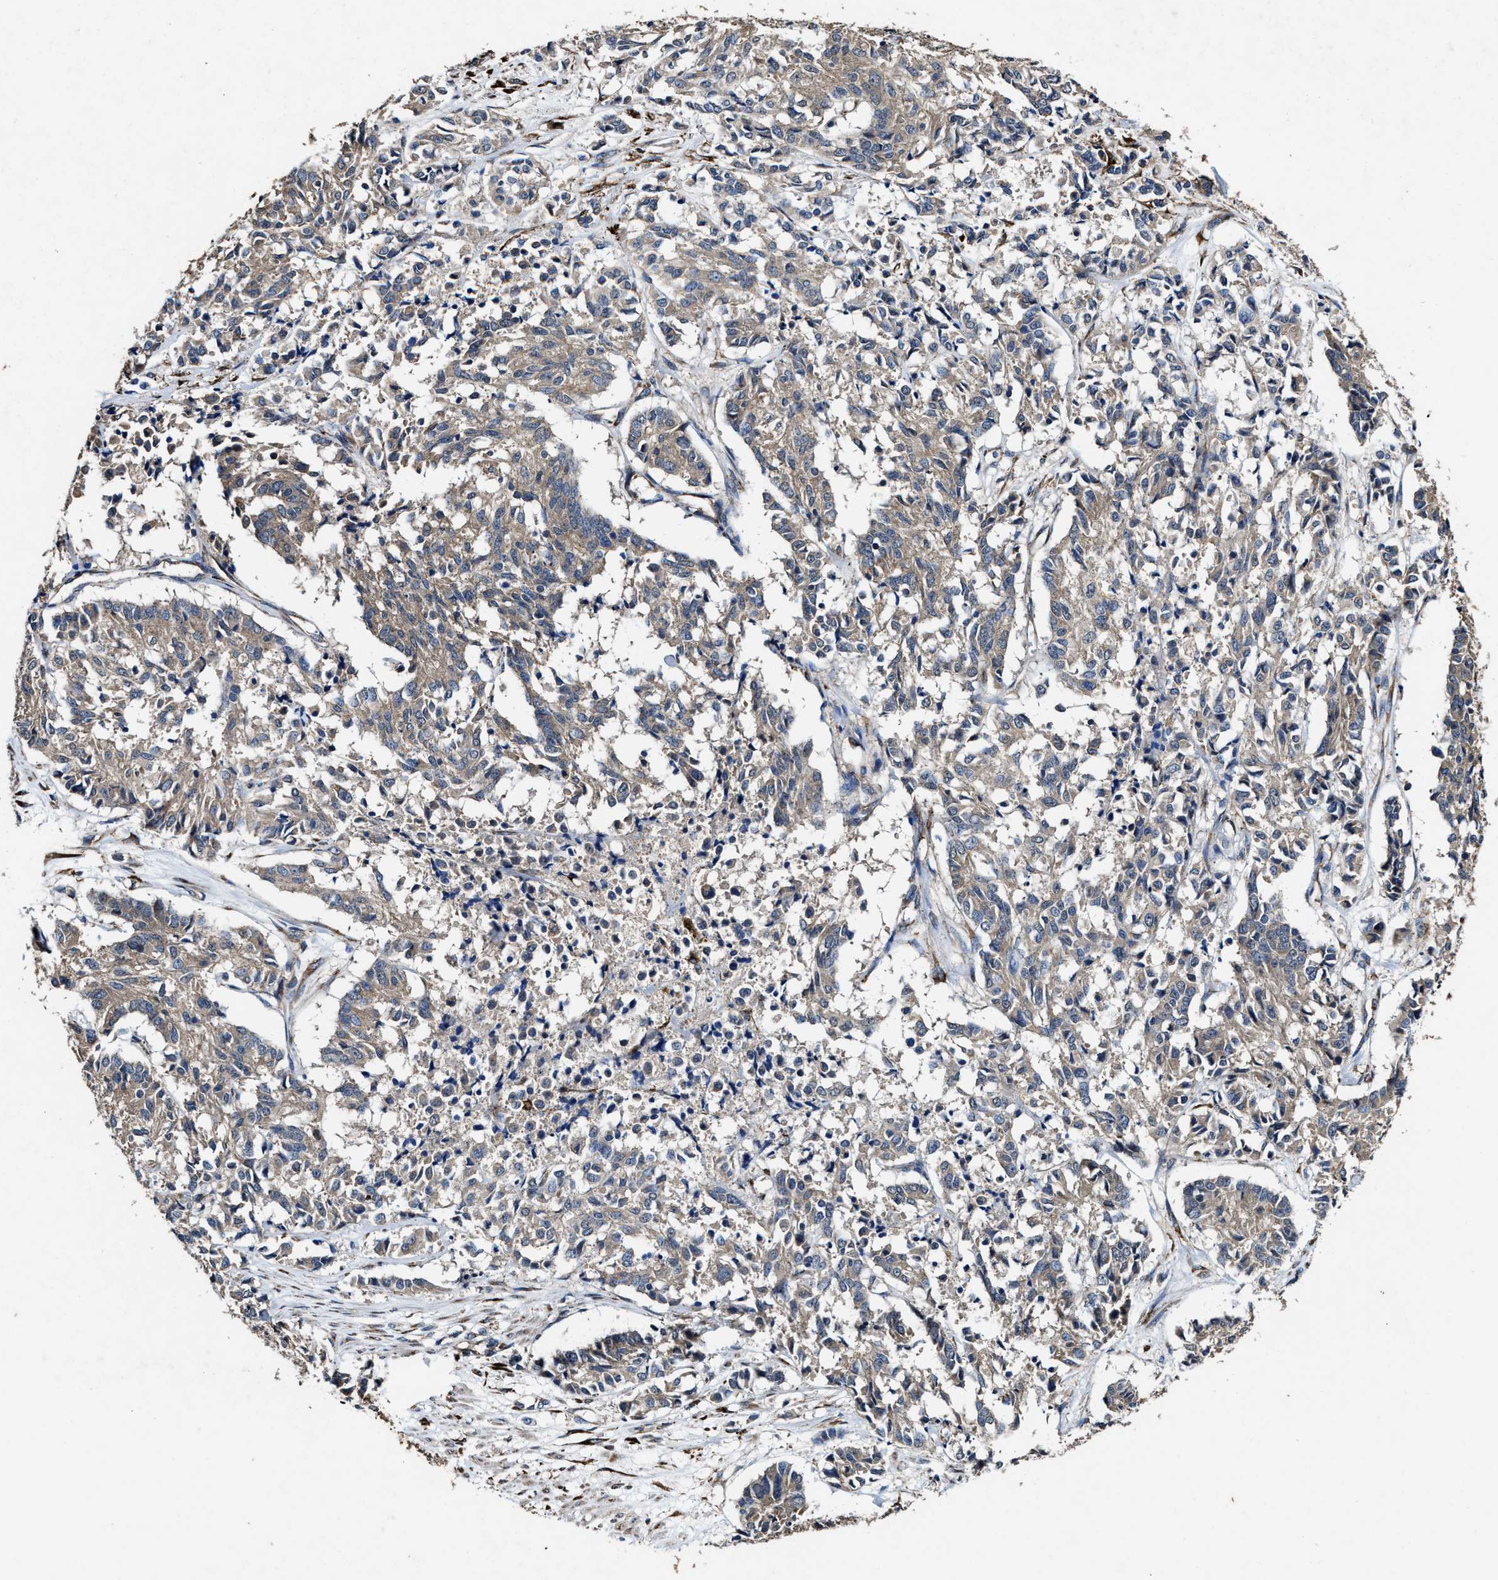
{"staining": {"intensity": "weak", "quantity": ">75%", "location": "cytoplasmic/membranous"}, "tissue": "cervical cancer", "cell_type": "Tumor cells", "image_type": "cancer", "snomed": [{"axis": "morphology", "description": "Squamous cell carcinoma, NOS"}, {"axis": "topography", "description": "Cervix"}], "caption": "Protein analysis of cervical cancer tissue shows weak cytoplasmic/membranous positivity in approximately >75% of tumor cells. (DAB (3,3'-diaminobenzidine) IHC with brightfield microscopy, high magnification).", "gene": "IDNK", "patient": {"sex": "female", "age": 35}}